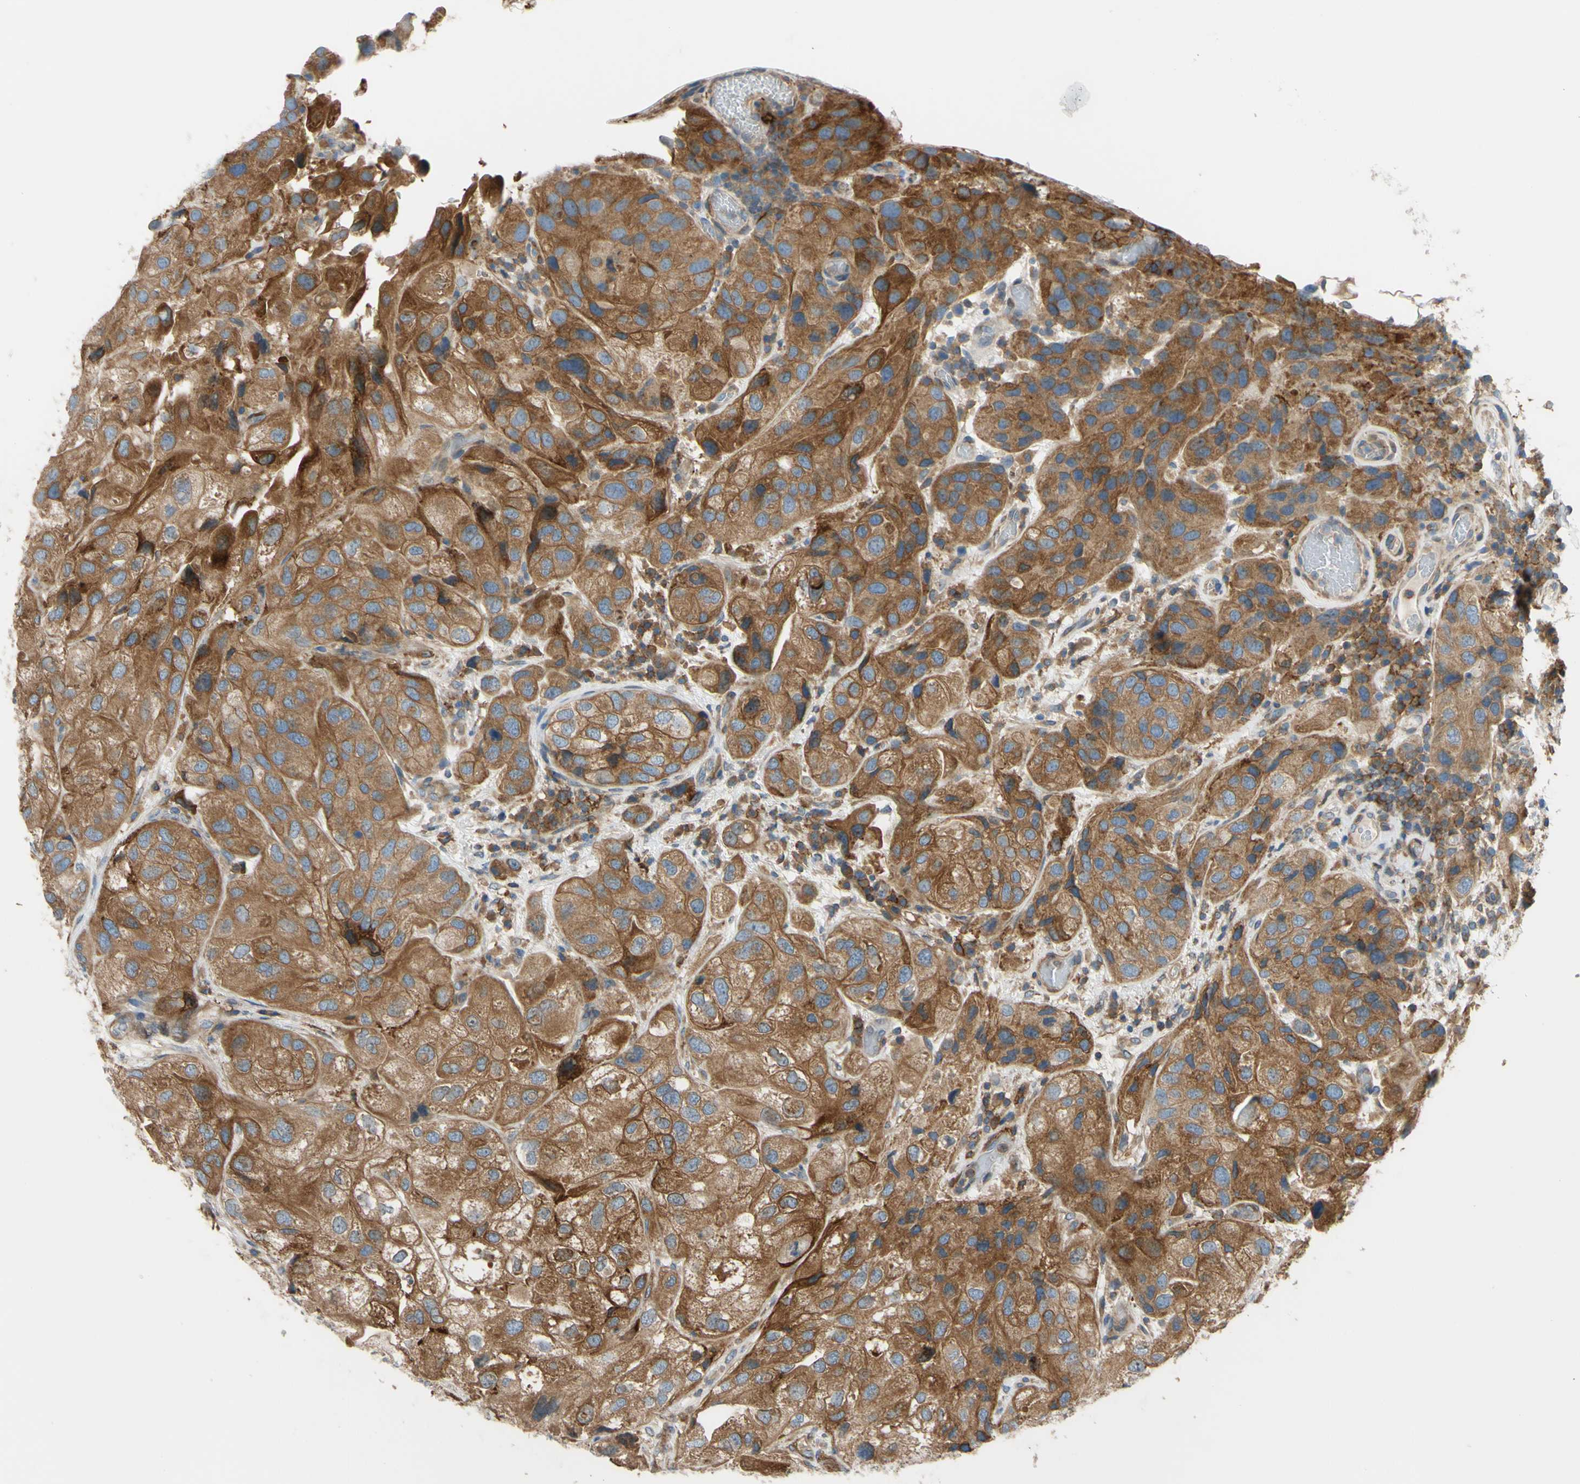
{"staining": {"intensity": "moderate", "quantity": ">75%", "location": "cytoplasmic/membranous"}, "tissue": "urothelial cancer", "cell_type": "Tumor cells", "image_type": "cancer", "snomed": [{"axis": "morphology", "description": "Urothelial carcinoma, High grade"}, {"axis": "topography", "description": "Urinary bladder"}], "caption": "DAB (3,3'-diaminobenzidine) immunohistochemical staining of human high-grade urothelial carcinoma exhibits moderate cytoplasmic/membranous protein staining in about >75% of tumor cells.", "gene": "POR", "patient": {"sex": "female", "age": 64}}